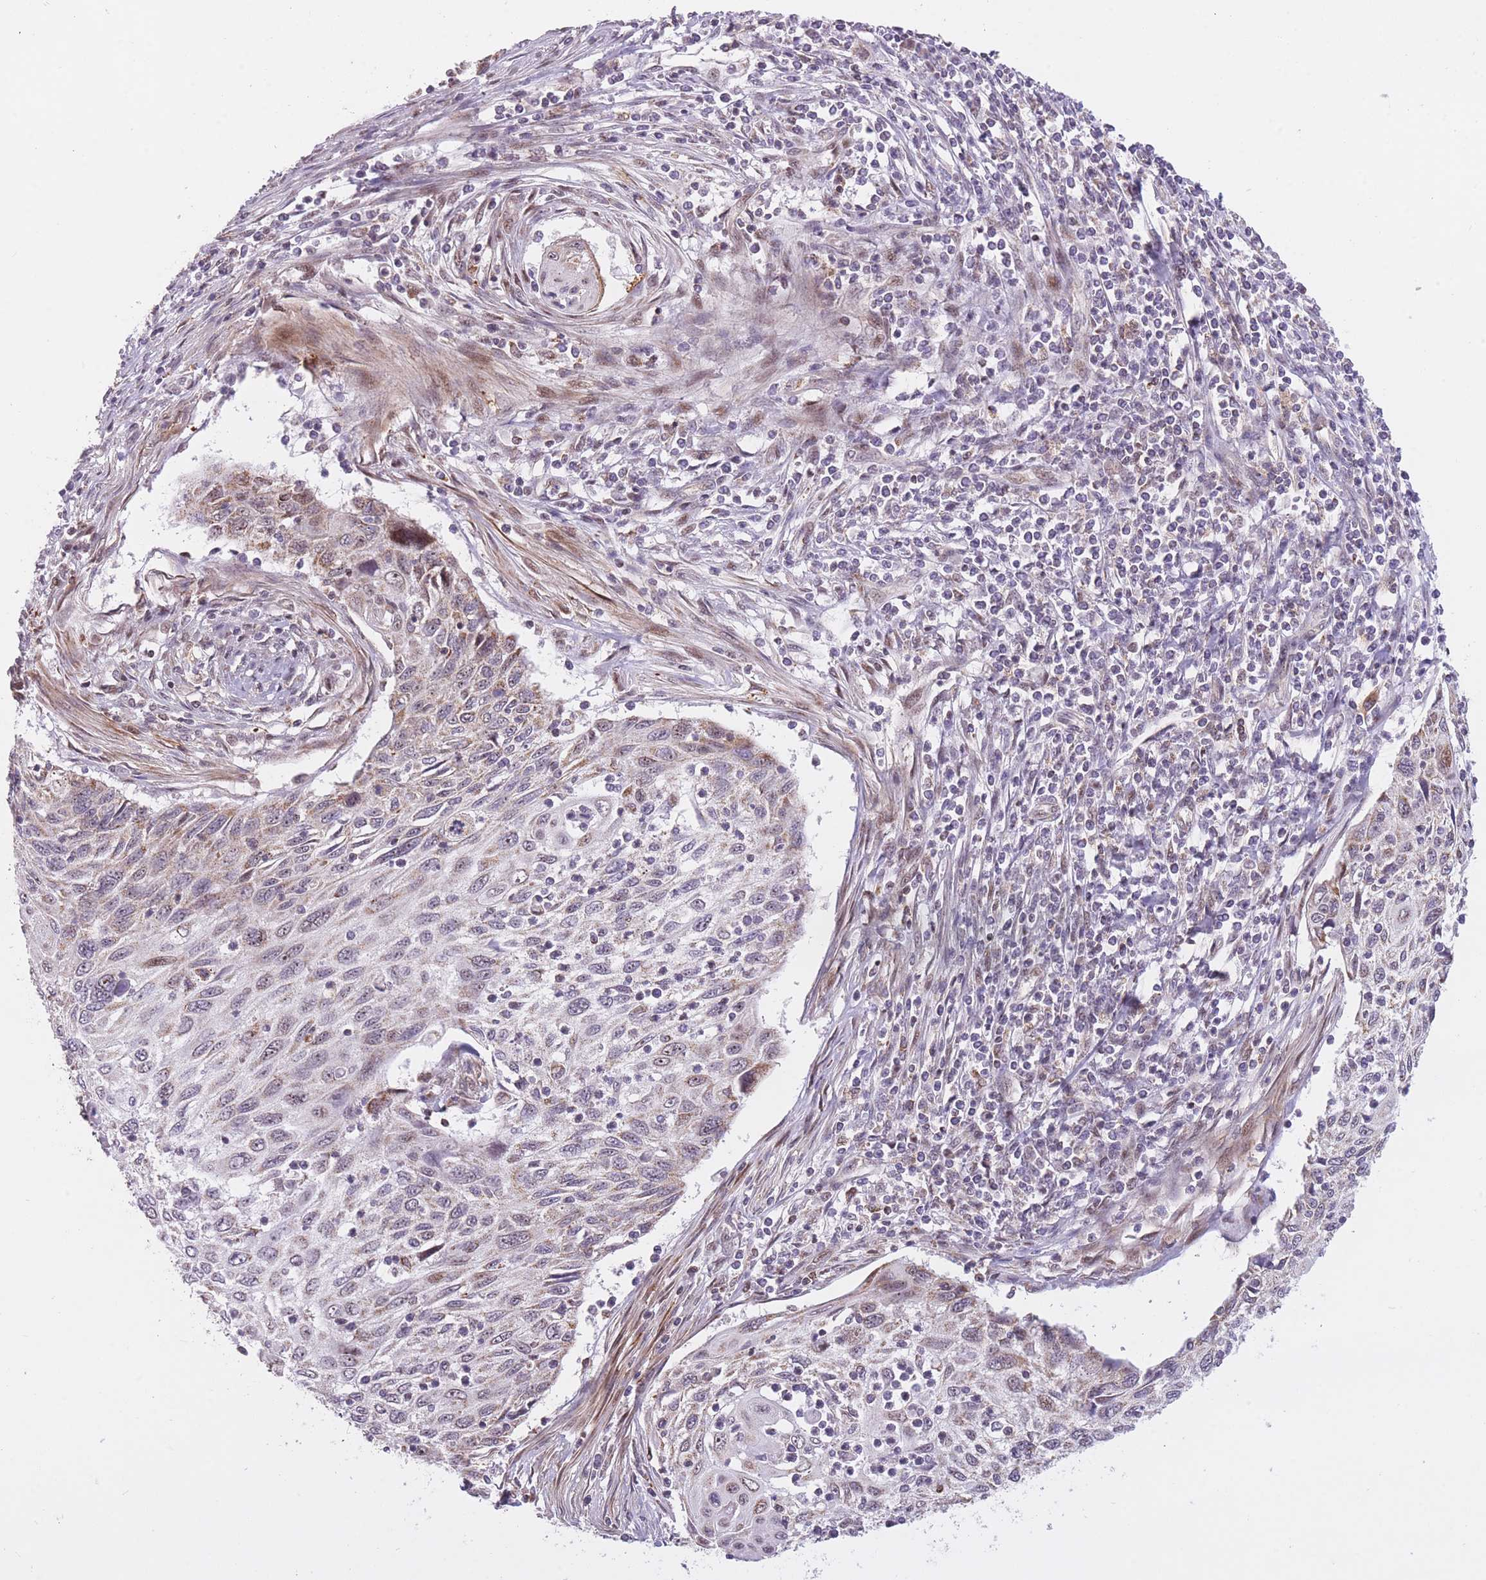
{"staining": {"intensity": "moderate", "quantity": "25%-75%", "location": "cytoplasmic/membranous"}, "tissue": "cervical cancer", "cell_type": "Tumor cells", "image_type": "cancer", "snomed": [{"axis": "morphology", "description": "Squamous cell carcinoma, NOS"}, {"axis": "topography", "description": "Cervix"}], "caption": "Human cervical cancer stained with a protein marker reveals moderate staining in tumor cells.", "gene": "DPYSL4", "patient": {"sex": "female", "age": 70}}